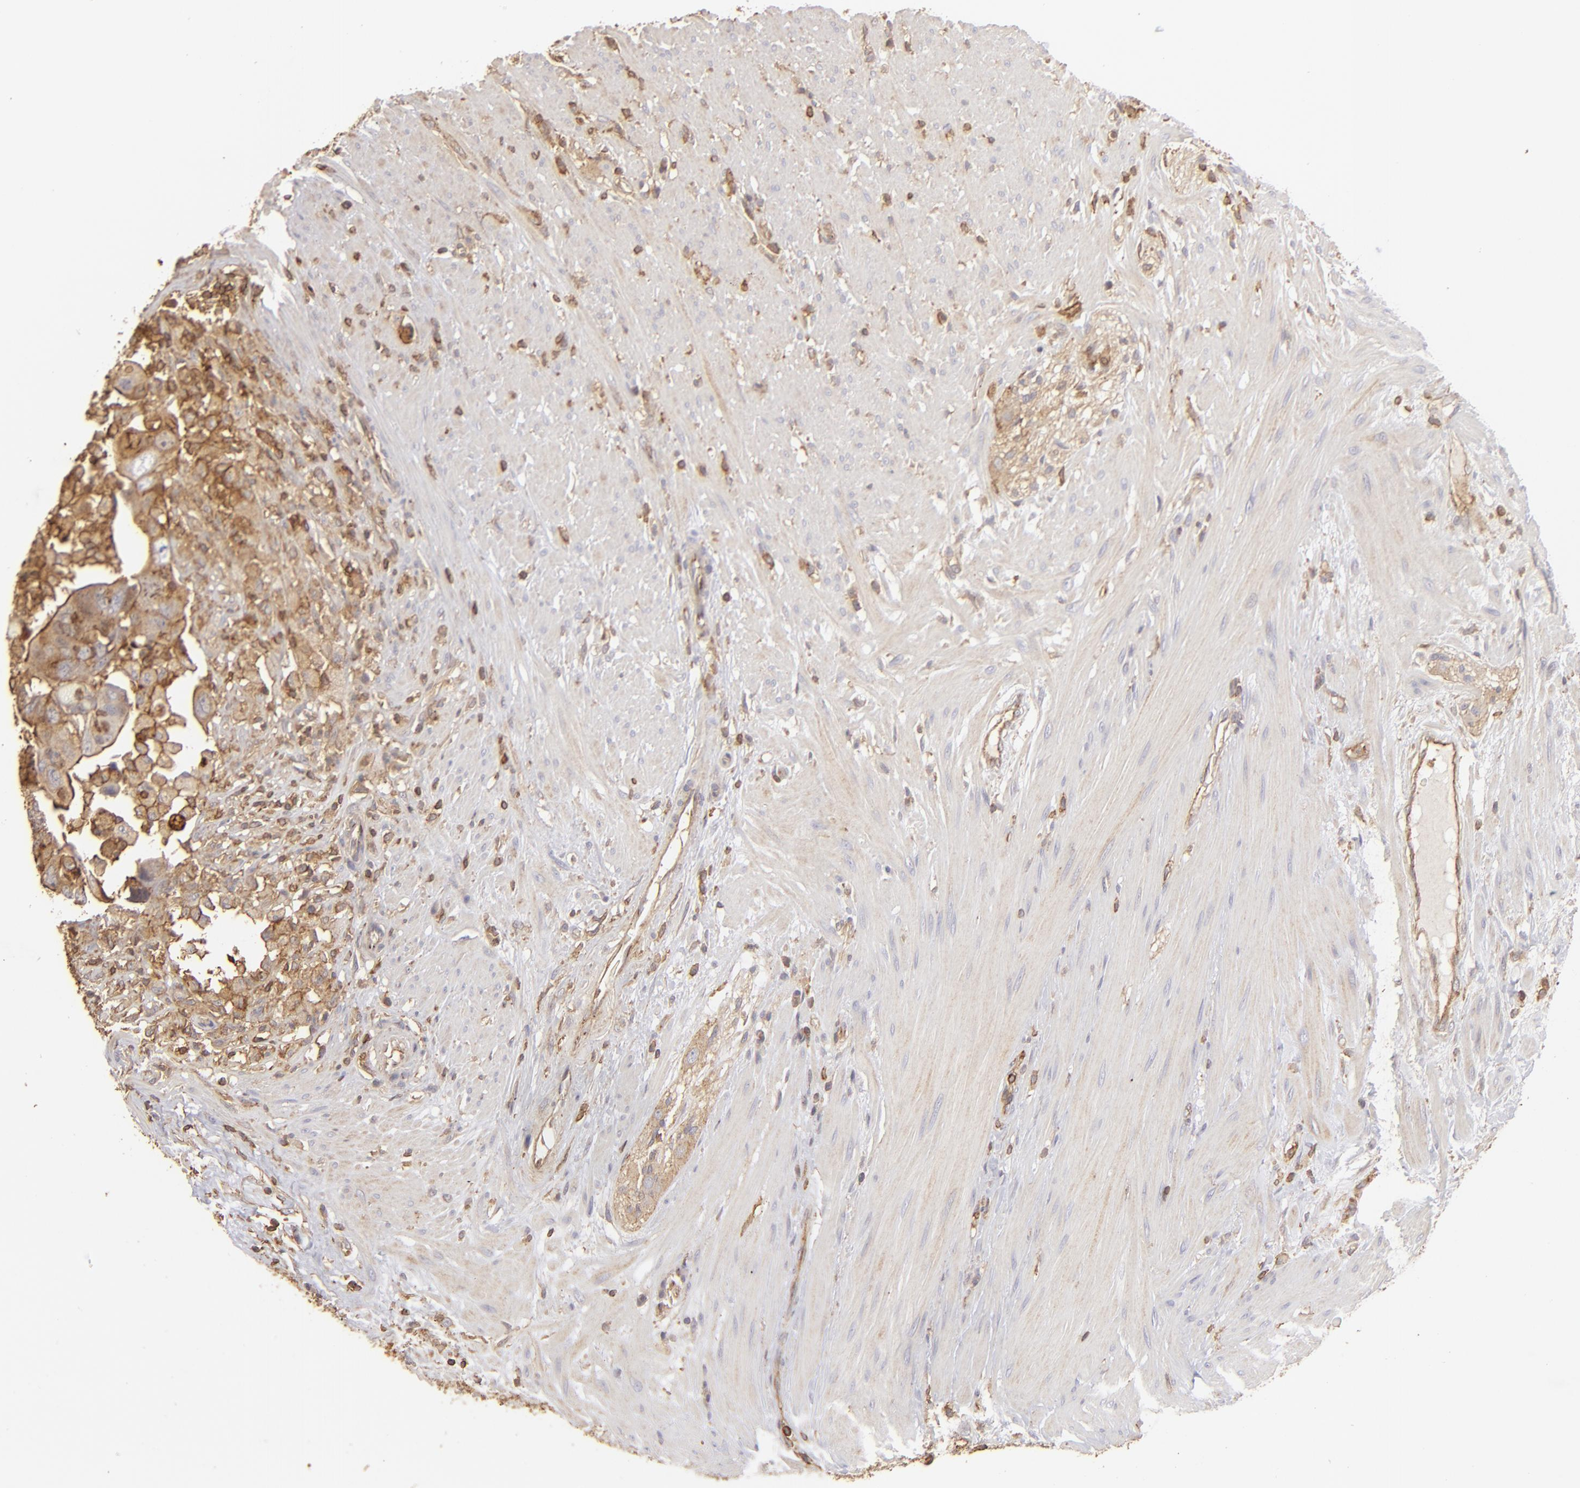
{"staining": {"intensity": "moderate", "quantity": ">75%", "location": "cytoplasmic/membranous"}, "tissue": "colorectal cancer", "cell_type": "Tumor cells", "image_type": "cancer", "snomed": [{"axis": "morphology", "description": "Adenocarcinoma, NOS"}, {"axis": "topography", "description": "Rectum"}], "caption": "High-power microscopy captured an immunohistochemistry (IHC) histopathology image of colorectal adenocarcinoma, revealing moderate cytoplasmic/membranous staining in approximately >75% of tumor cells. (brown staining indicates protein expression, while blue staining denotes nuclei).", "gene": "ACTB", "patient": {"sex": "male", "age": 53}}